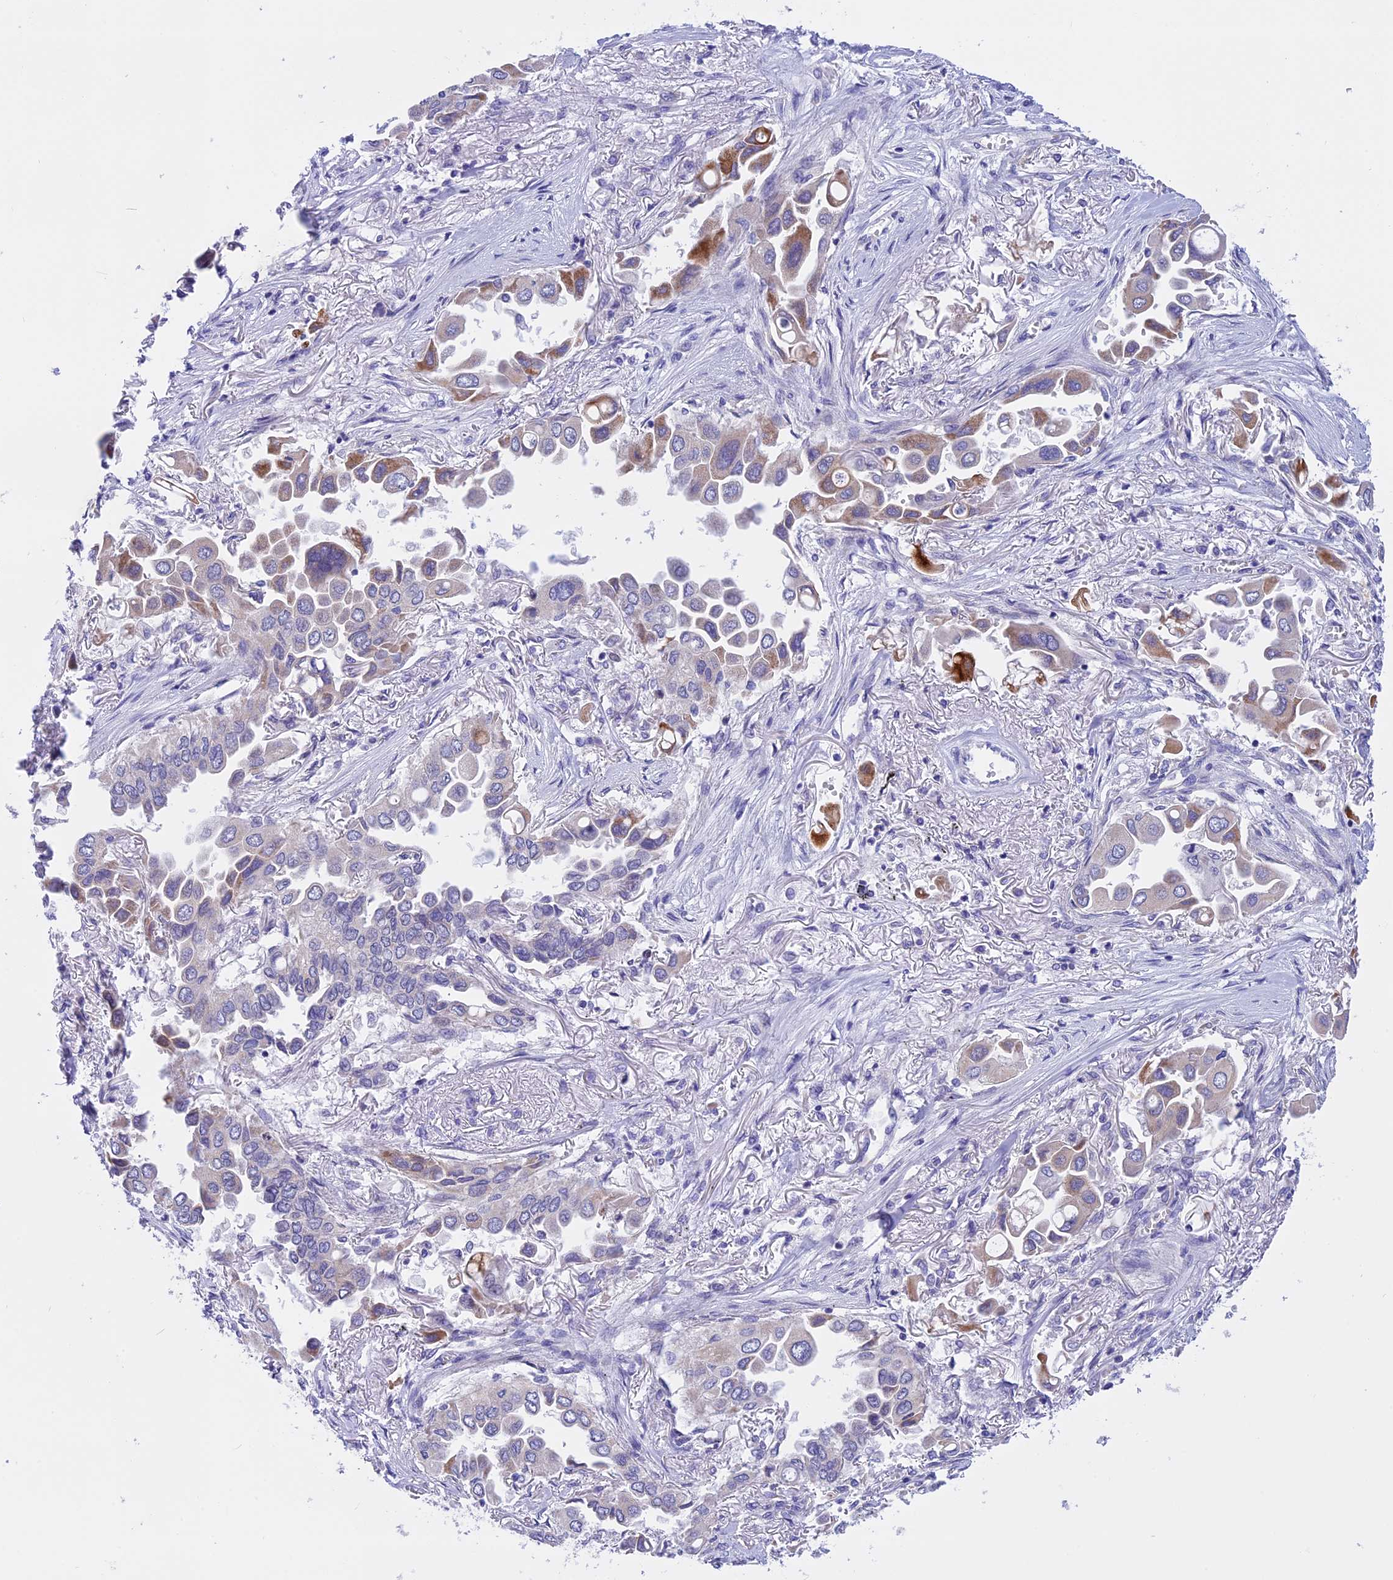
{"staining": {"intensity": "moderate", "quantity": "<25%", "location": "cytoplasmic/membranous"}, "tissue": "lung cancer", "cell_type": "Tumor cells", "image_type": "cancer", "snomed": [{"axis": "morphology", "description": "Adenocarcinoma, NOS"}, {"axis": "topography", "description": "Lung"}], "caption": "Tumor cells display low levels of moderate cytoplasmic/membranous positivity in about <25% of cells in adenocarcinoma (lung).", "gene": "TMEM138", "patient": {"sex": "female", "age": 76}}